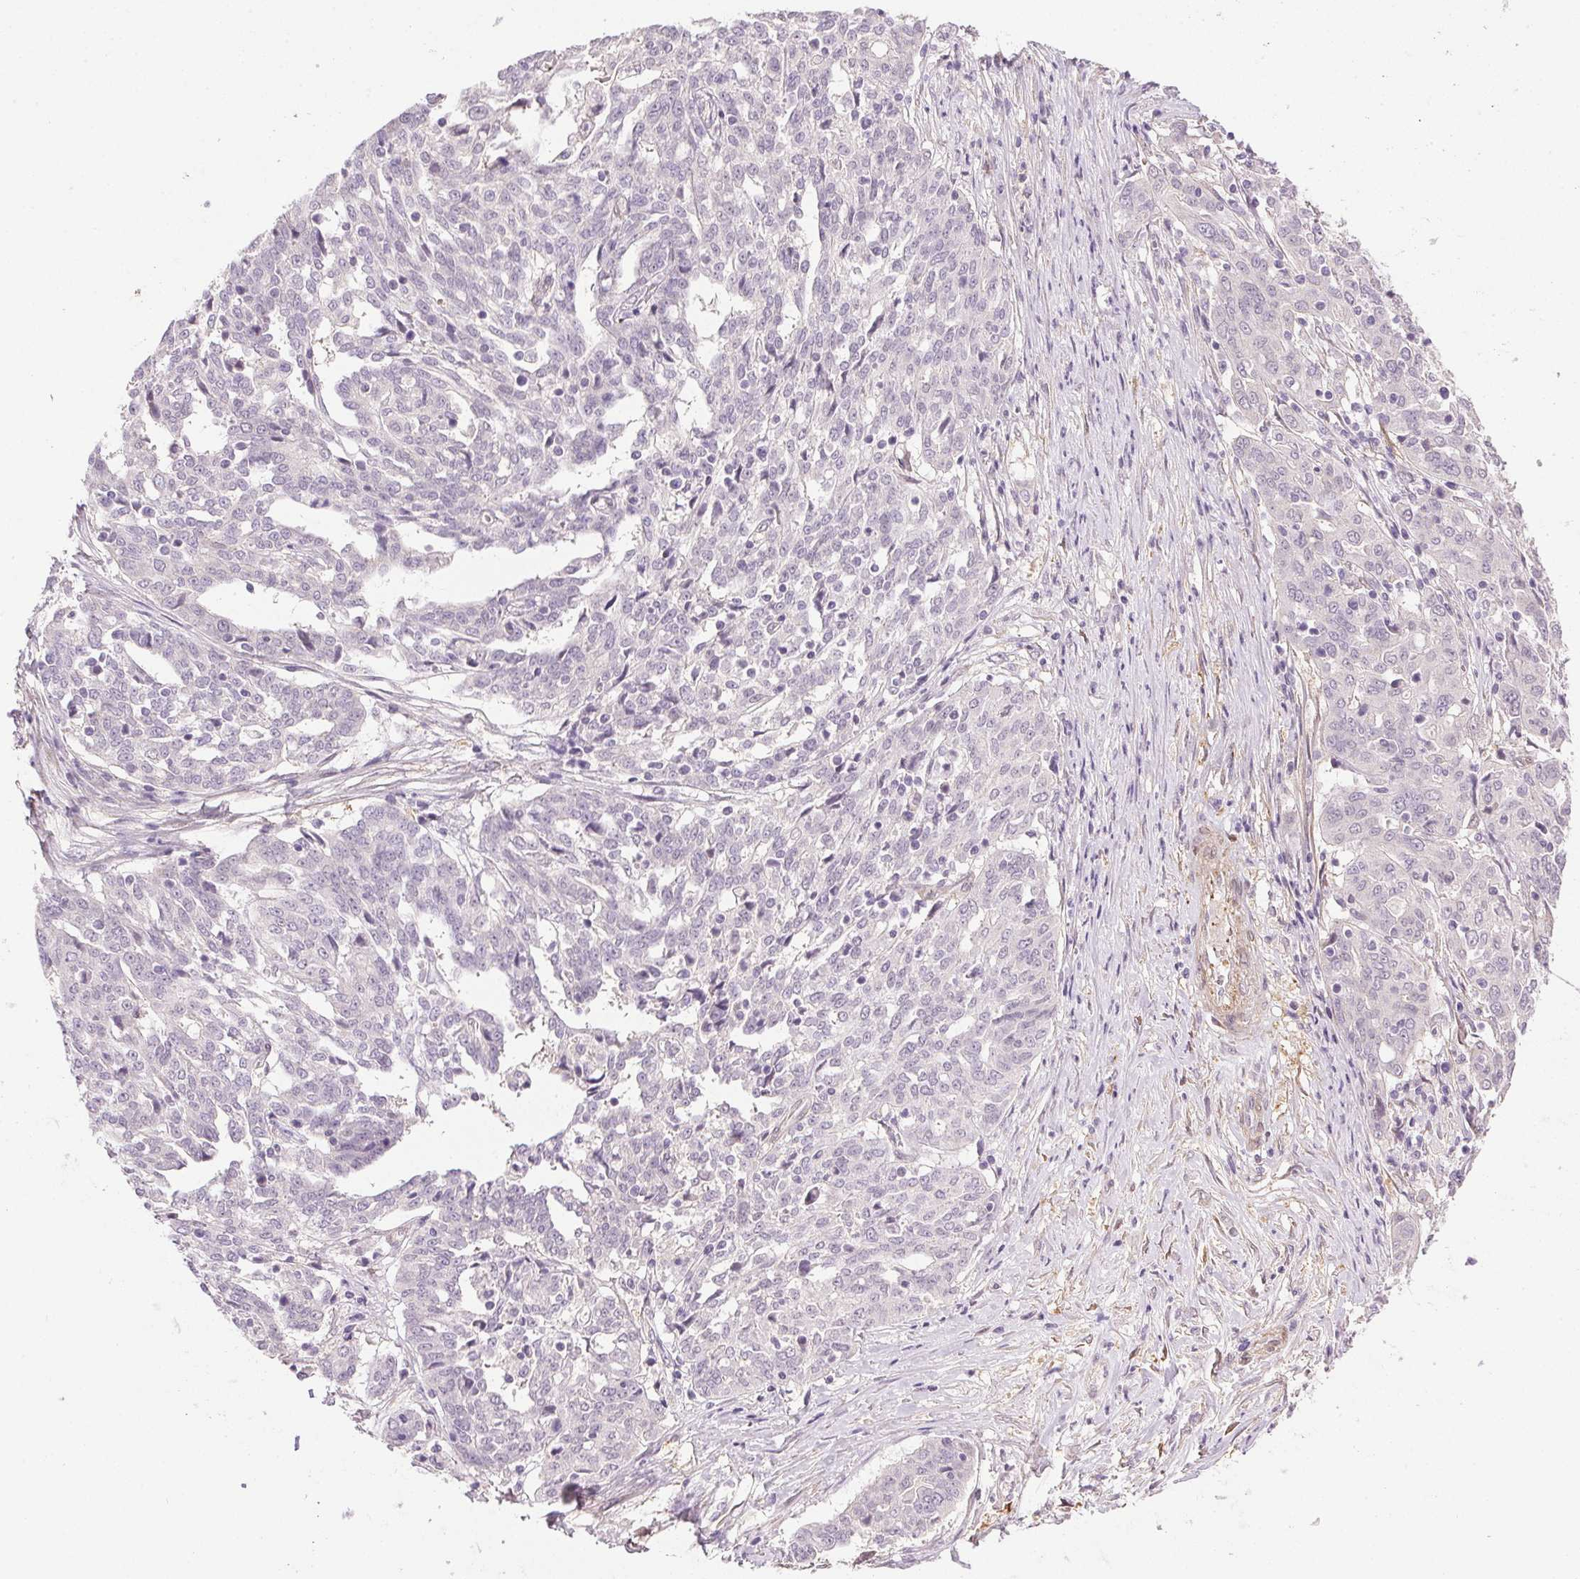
{"staining": {"intensity": "negative", "quantity": "none", "location": "none"}, "tissue": "ovarian cancer", "cell_type": "Tumor cells", "image_type": "cancer", "snomed": [{"axis": "morphology", "description": "Cystadenocarcinoma, serous, NOS"}, {"axis": "topography", "description": "Ovary"}], "caption": "Ovarian serous cystadenocarcinoma stained for a protein using IHC demonstrates no staining tumor cells.", "gene": "PRL", "patient": {"sex": "female", "age": 67}}